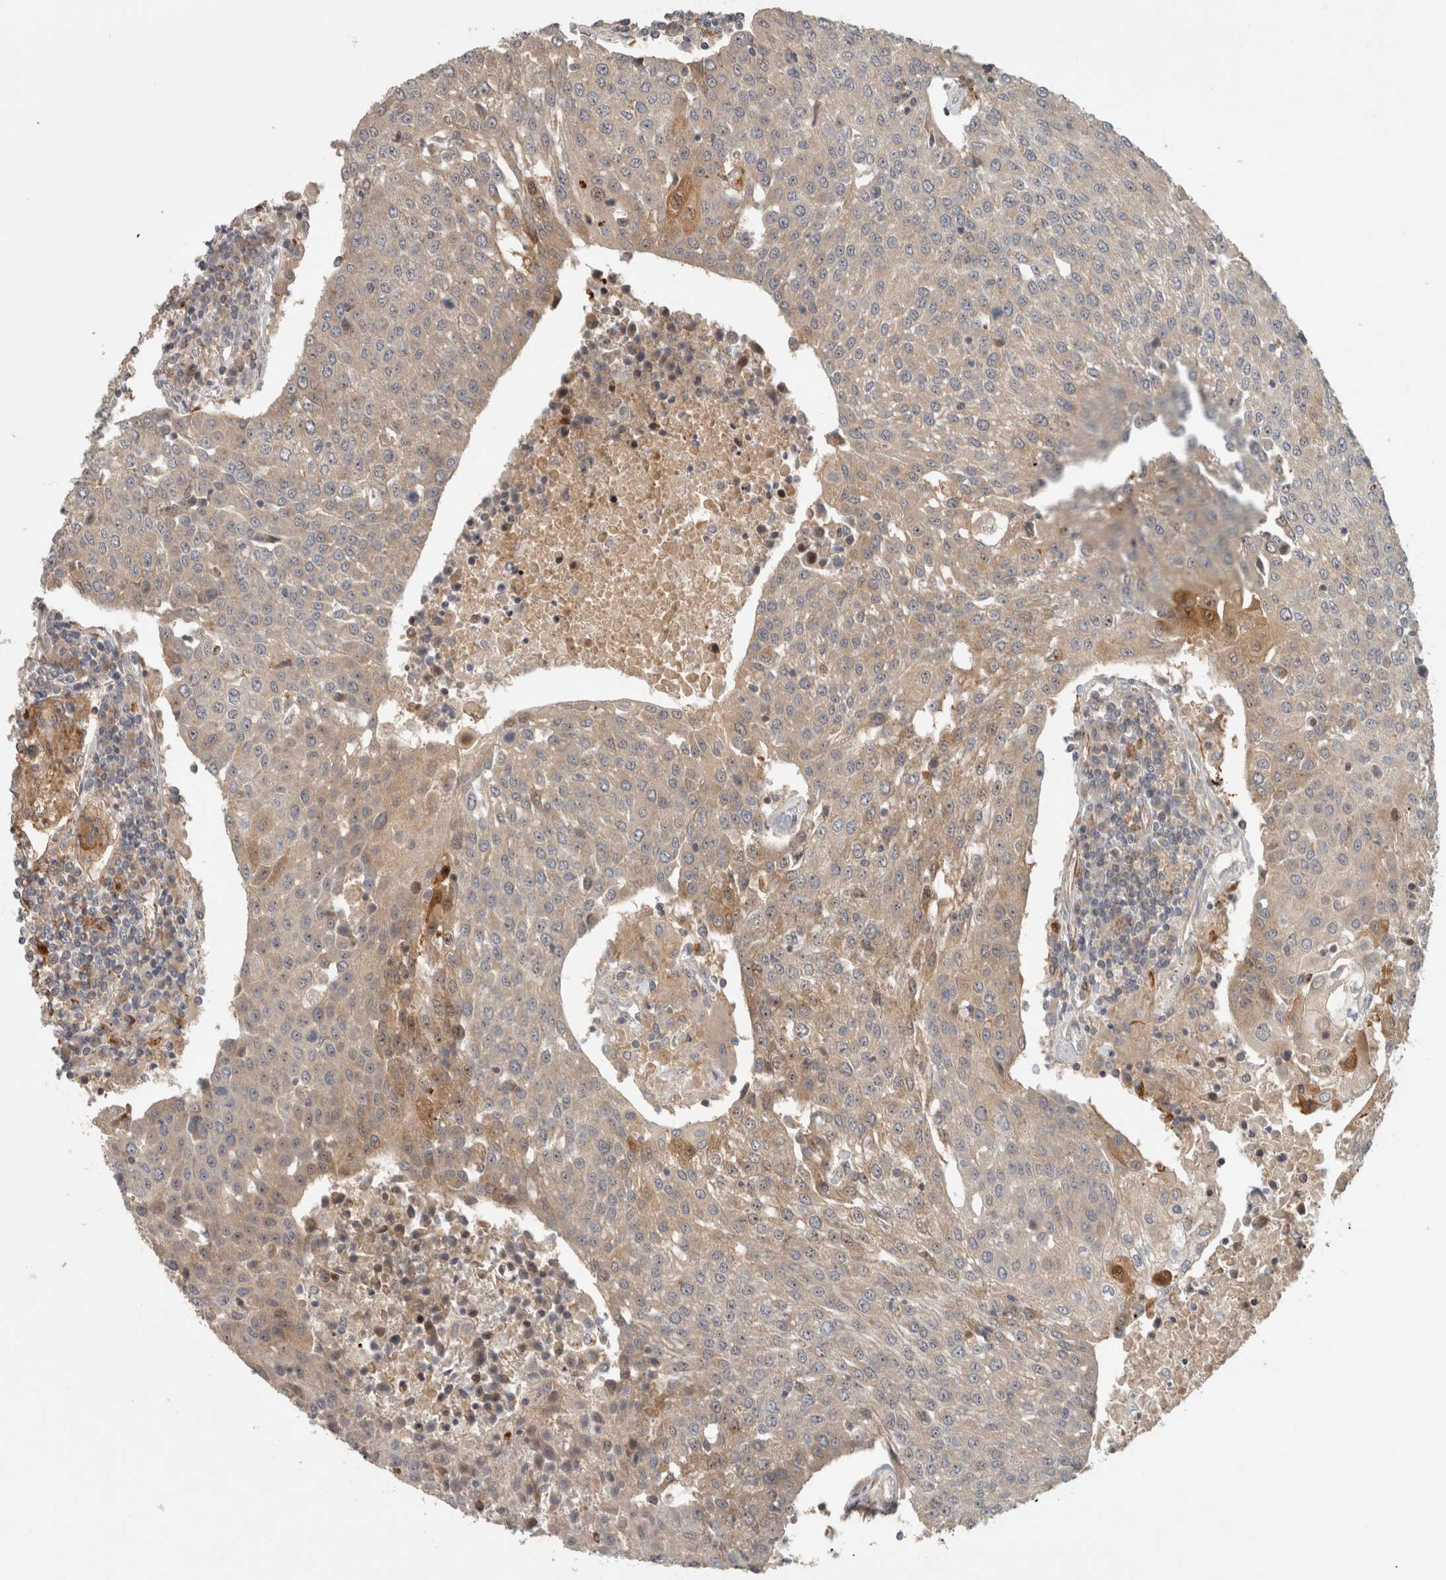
{"staining": {"intensity": "weak", "quantity": ">75%", "location": "cytoplasmic/membranous"}, "tissue": "urothelial cancer", "cell_type": "Tumor cells", "image_type": "cancer", "snomed": [{"axis": "morphology", "description": "Urothelial carcinoma, High grade"}, {"axis": "topography", "description": "Urinary bladder"}], "caption": "An immunohistochemistry (IHC) photomicrograph of neoplastic tissue is shown. Protein staining in brown shows weak cytoplasmic/membranous positivity in urothelial cancer within tumor cells. (DAB (3,3'-diaminobenzidine) IHC, brown staining for protein, blue staining for nuclei).", "gene": "SIPA1L2", "patient": {"sex": "female", "age": 85}}